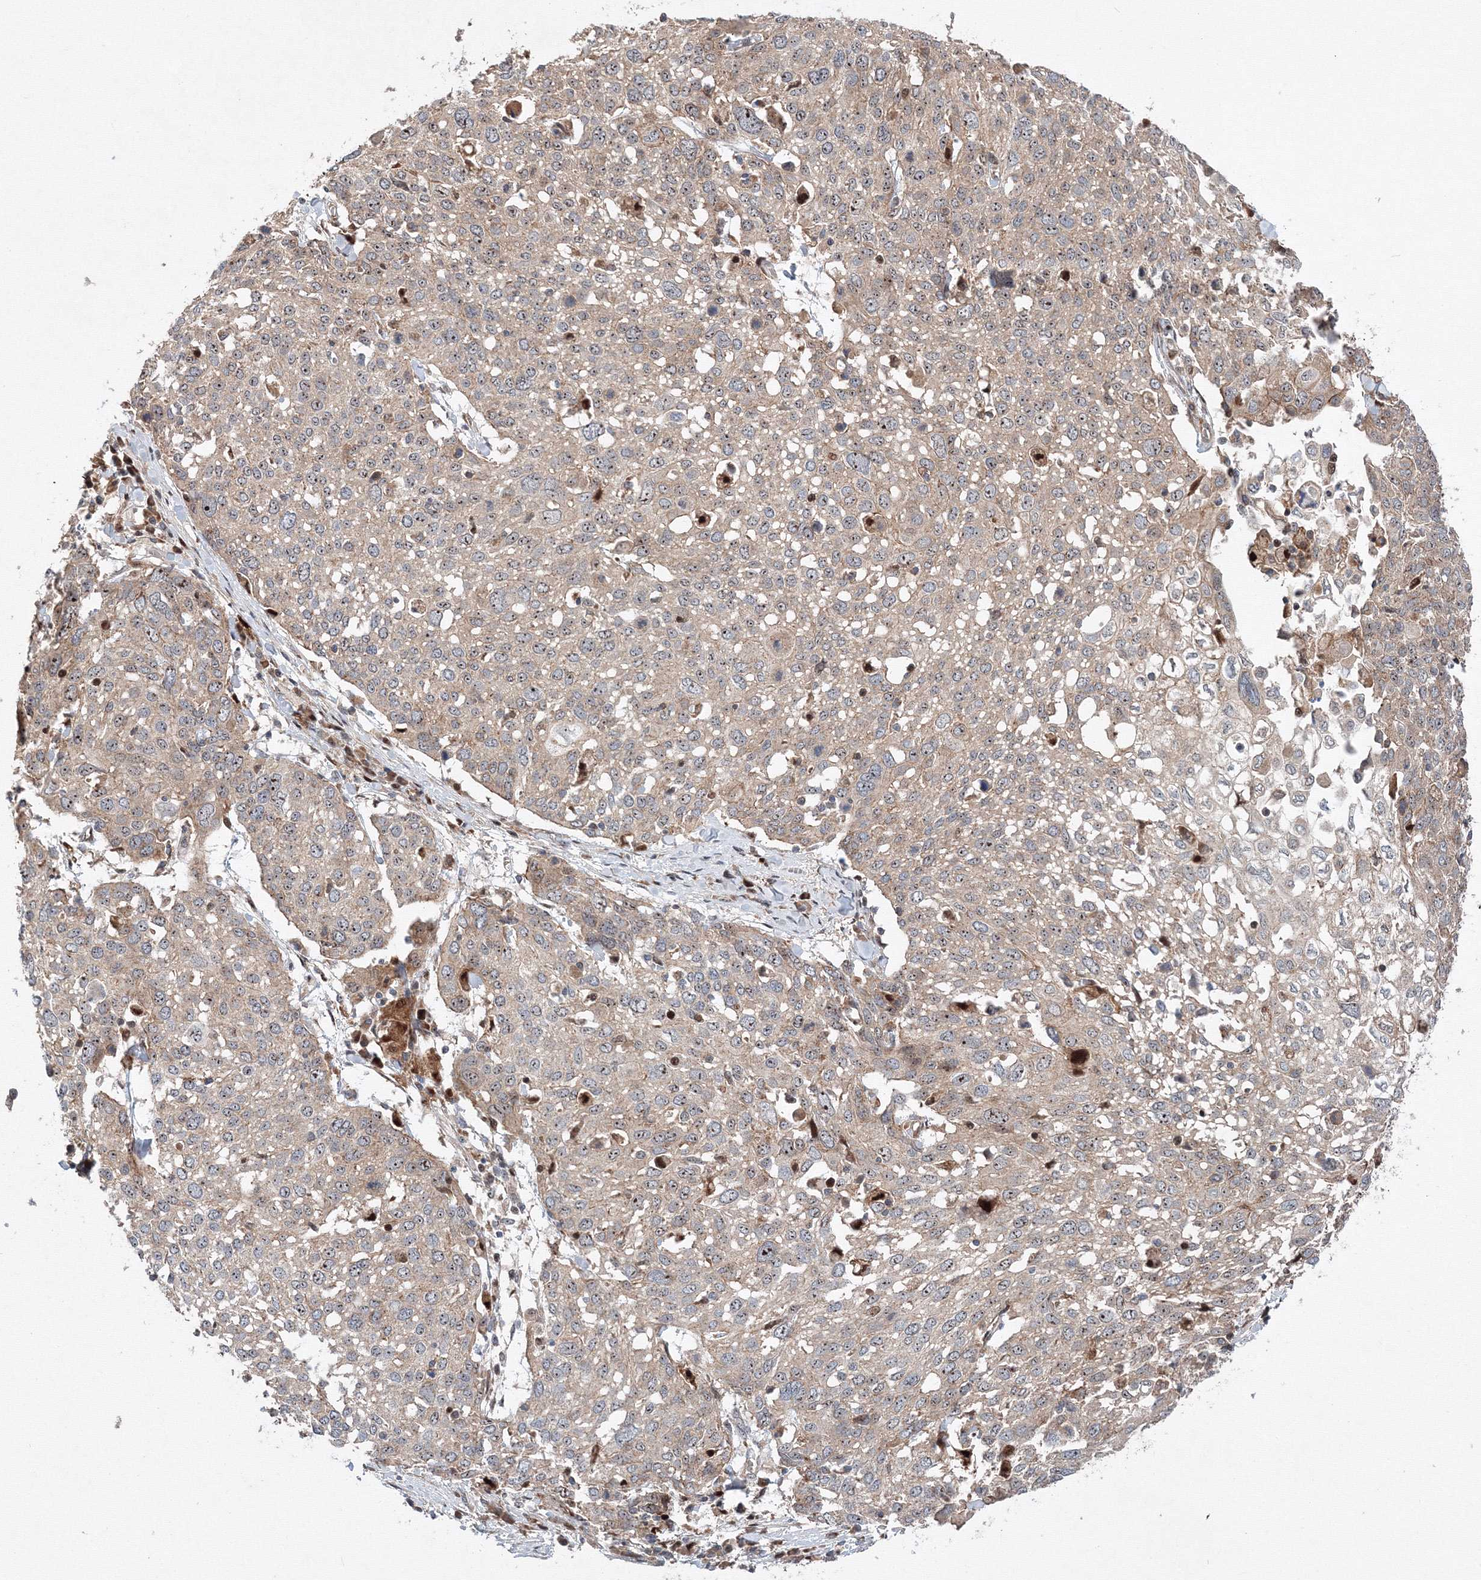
{"staining": {"intensity": "weak", "quantity": ">75%", "location": "cytoplasmic/membranous,nuclear"}, "tissue": "lung cancer", "cell_type": "Tumor cells", "image_type": "cancer", "snomed": [{"axis": "morphology", "description": "Squamous cell carcinoma, NOS"}, {"axis": "topography", "description": "Lung"}], "caption": "Protein positivity by immunohistochemistry (IHC) shows weak cytoplasmic/membranous and nuclear expression in about >75% of tumor cells in lung cancer. (brown staining indicates protein expression, while blue staining denotes nuclei).", "gene": "ANKAR", "patient": {"sex": "male", "age": 65}}